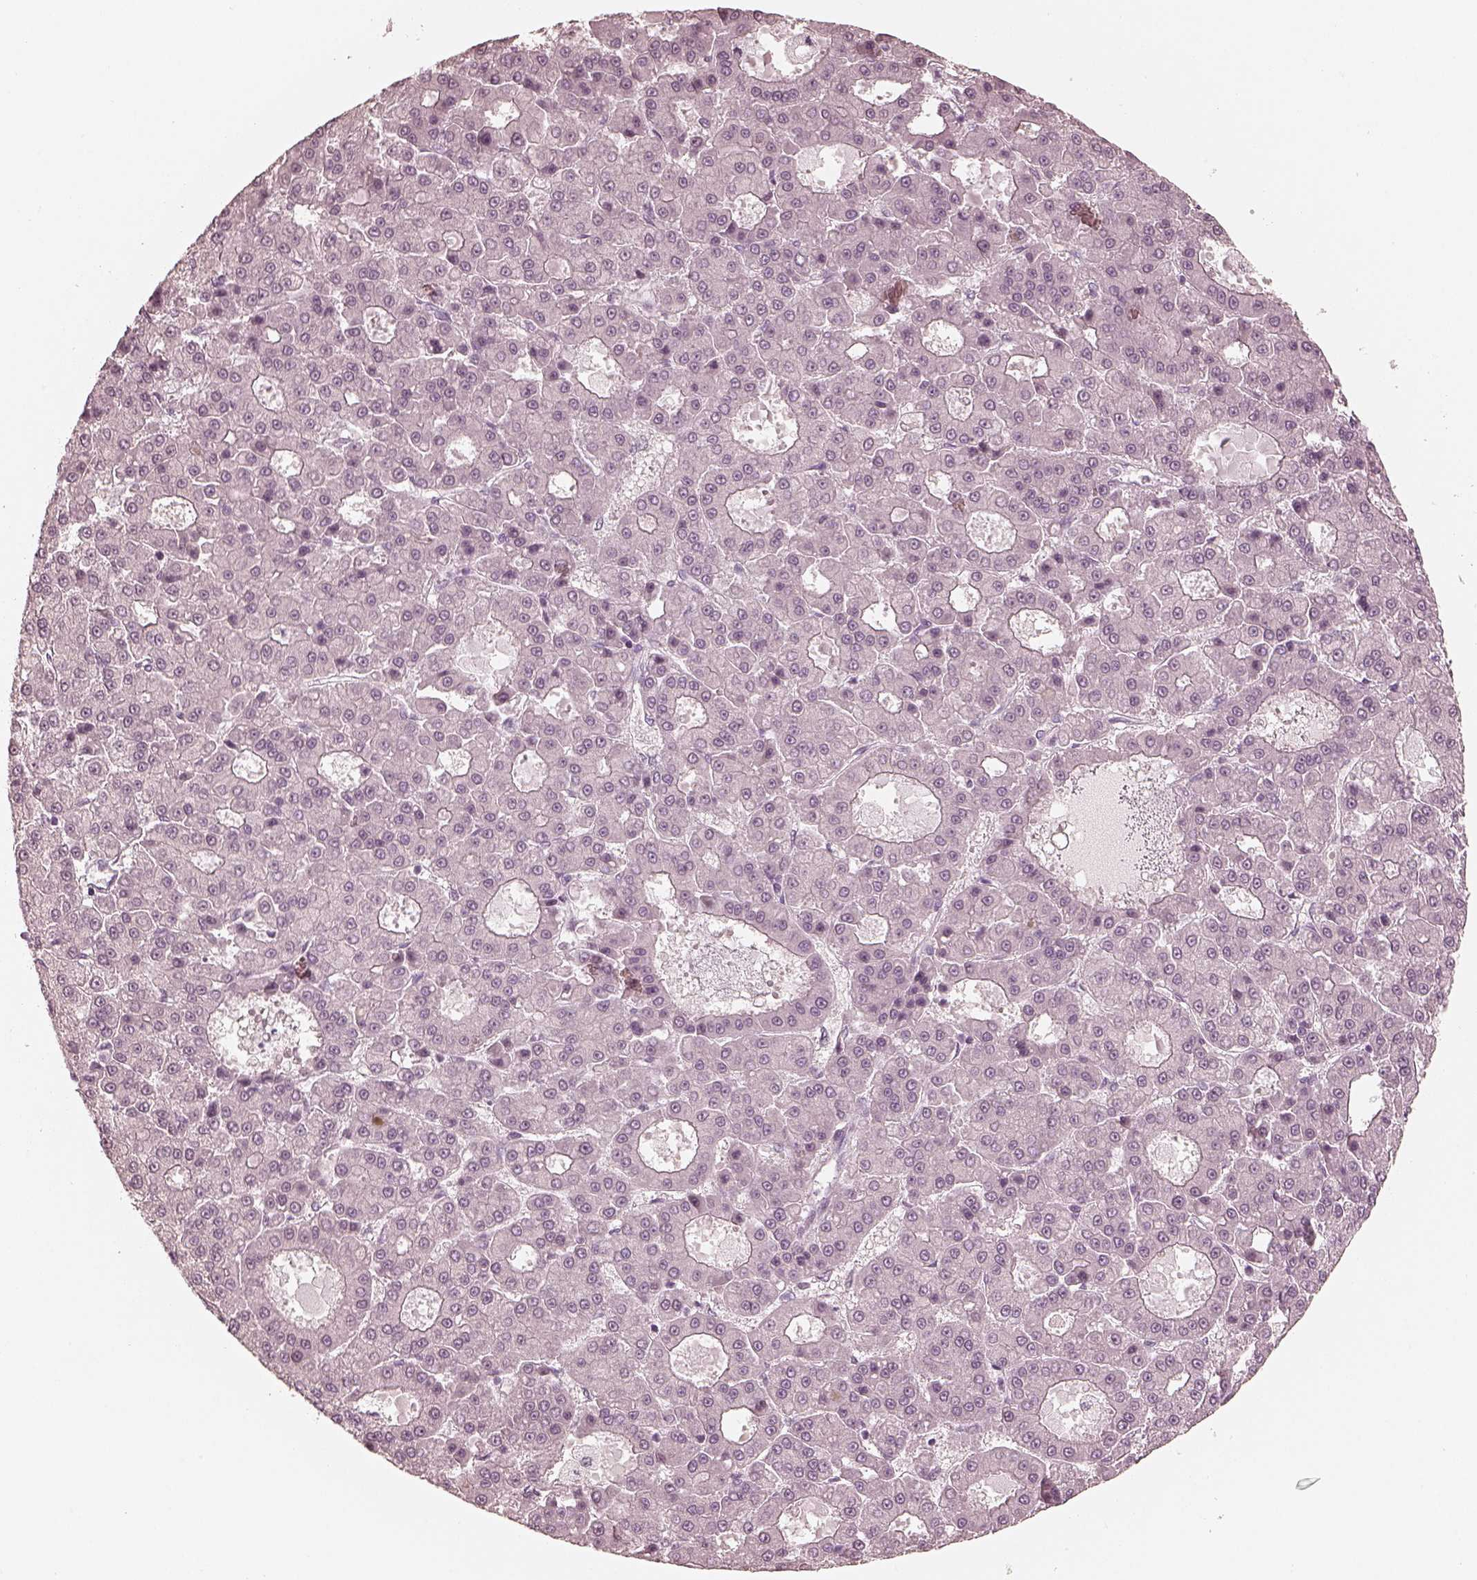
{"staining": {"intensity": "negative", "quantity": "none", "location": "none"}, "tissue": "liver cancer", "cell_type": "Tumor cells", "image_type": "cancer", "snomed": [{"axis": "morphology", "description": "Carcinoma, Hepatocellular, NOS"}, {"axis": "topography", "description": "Liver"}], "caption": "An immunohistochemistry (IHC) photomicrograph of hepatocellular carcinoma (liver) is shown. There is no staining in tumor cells of hepatocellular carcinoma (liver). The staining is performed using DAB (3,3'-diaminobenzidine) brown chromogen with nuclei counter-stained in using hematoxylin.", "gene": "CALR3", "patient": {"sex": "male", "age": 70}}